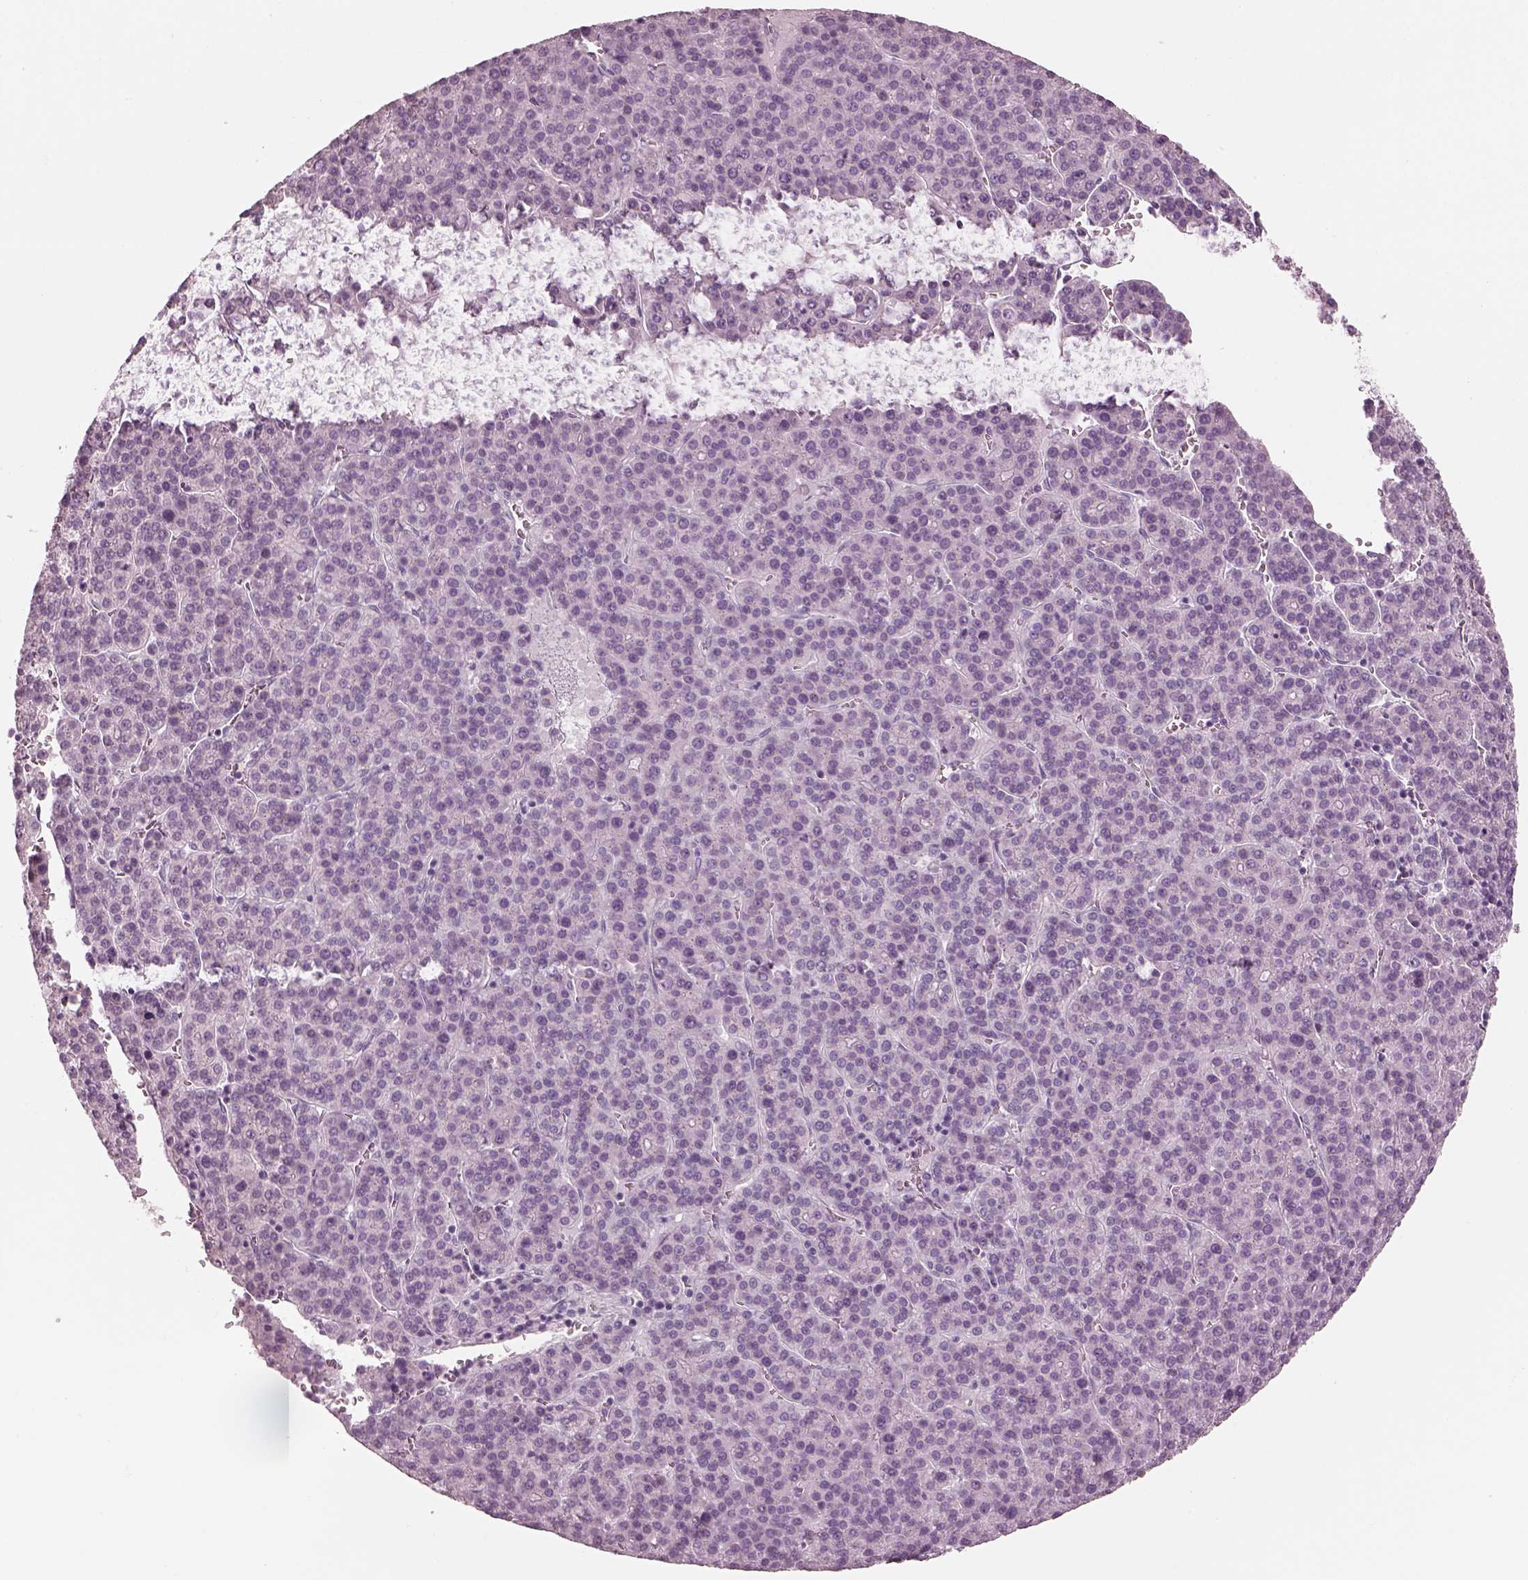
{"staining": {"intensity": "negative", "quantity": "none", "location": "none"}, "tissue": "liver cancer", "cell_type": "Tumor cells", "image_type": "cancer", "snomed": [{"axis": "morphology", "description": "Carcinoma, Hepatocellular, NOS"}, {"axis": "topography", "description": "Liver"}], "caption": "This is an immunohistochemistry (IHC) micrograph of liver hepatocellular carcinoma. There is no expression in tumor cells.", "gene": "KRTAP24-1", "patient": {"sex": "female", "age": 58}}